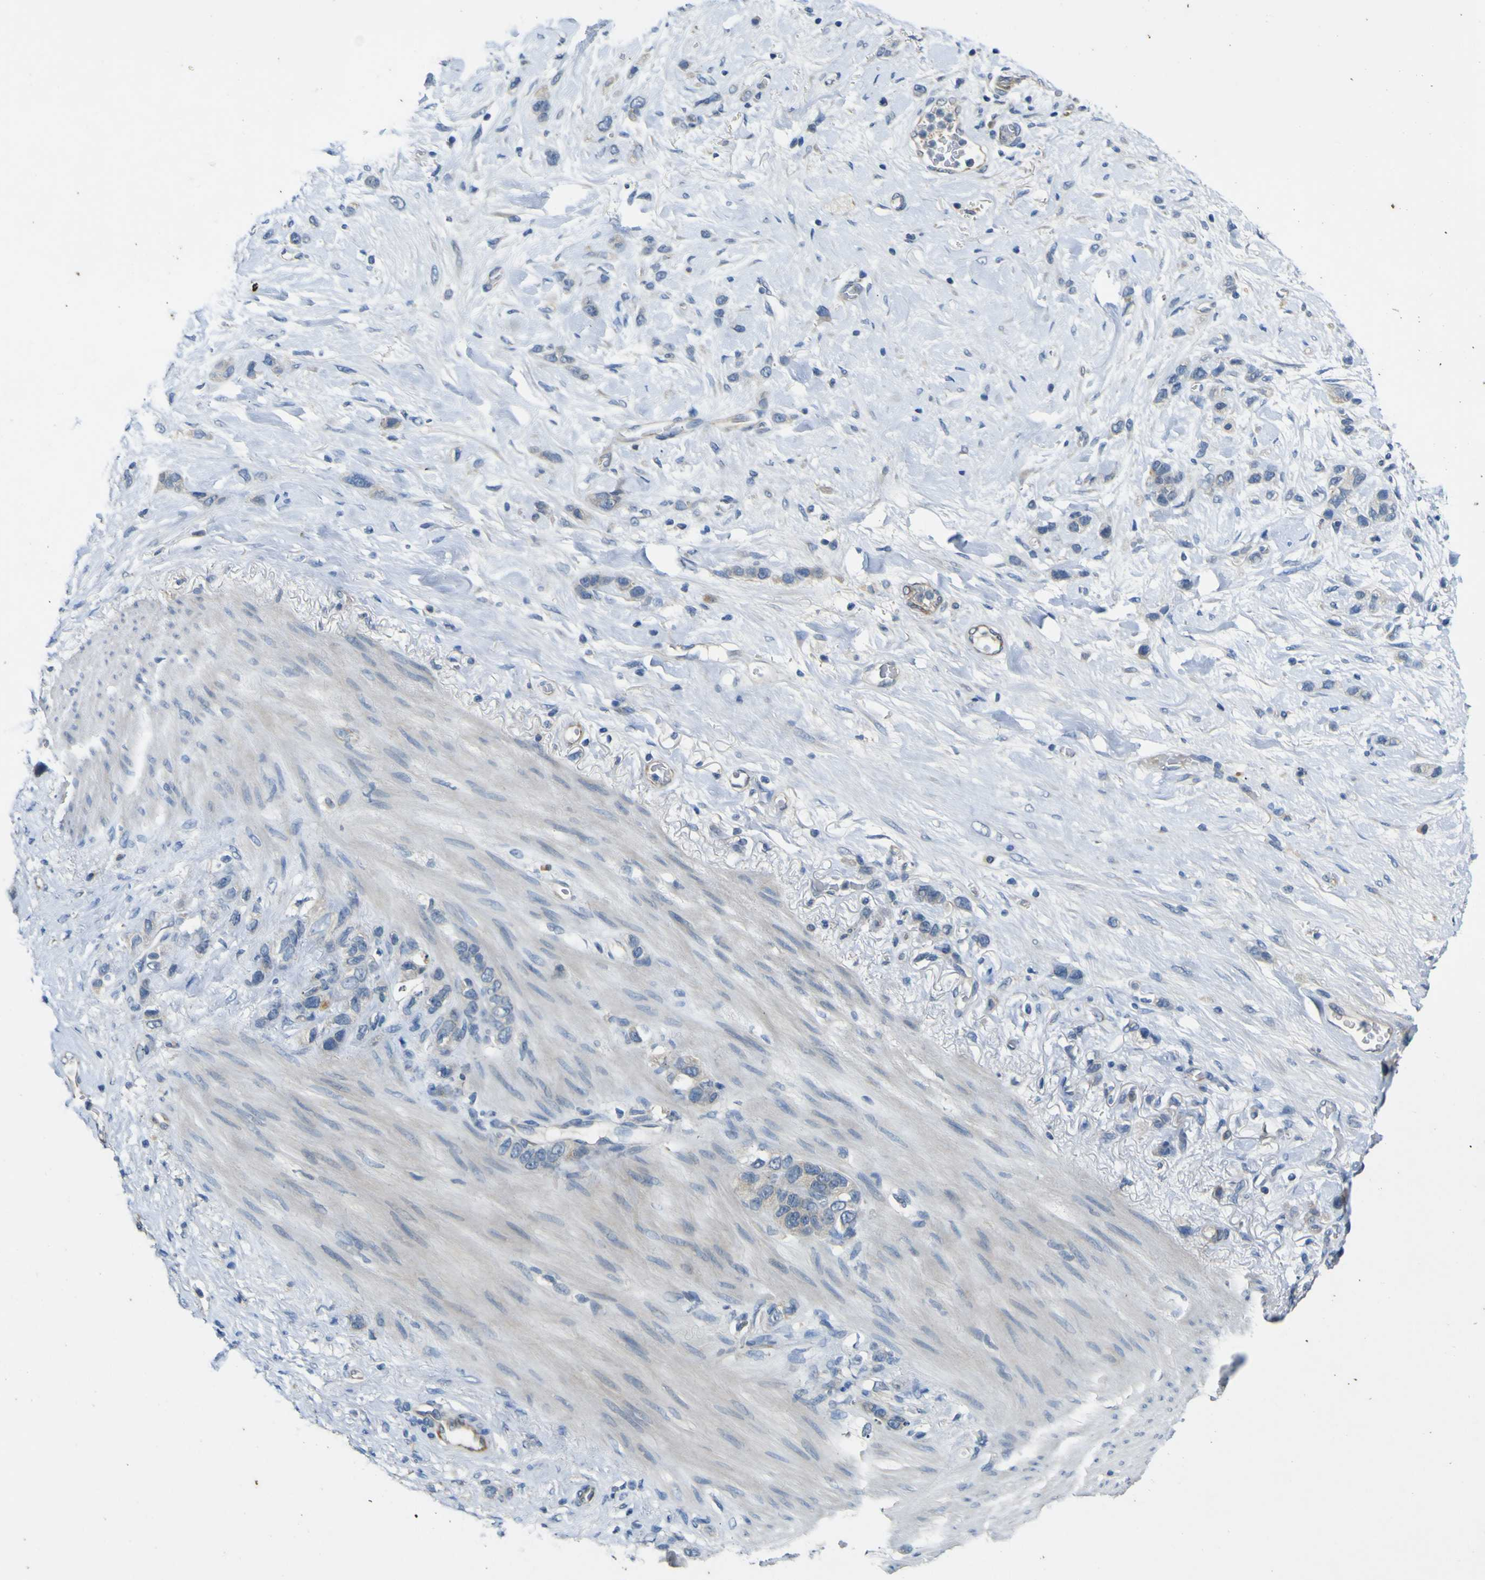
{"staining": {"intensity": "negative", "quantity": "none", "location": "none"}, "tissue": "stomach cancer", "cell_type": "Tumor cells", "image_type": "cancer", "snomed": [{"axis": "morphology", "description": "Adenocarcinoma, NOS"}, {"axis": "morphology", "description": "Adenocarcinoma, High grade"}, {"axis": "topography", "description": "Stomach, upper"}, {"axis": "topography", "description": "Stomach, lower"}], "caption": "Micrograph shows no significant protein positivity in tumor cells of stomach cancer (high-grade adenocarcinoma). (DAB (3,3'-diaminobenzidine) immunohistochemistry (IHC), high magnification).", "gene": "LDLR", "patient": {"sex": "female", "age": 65}}